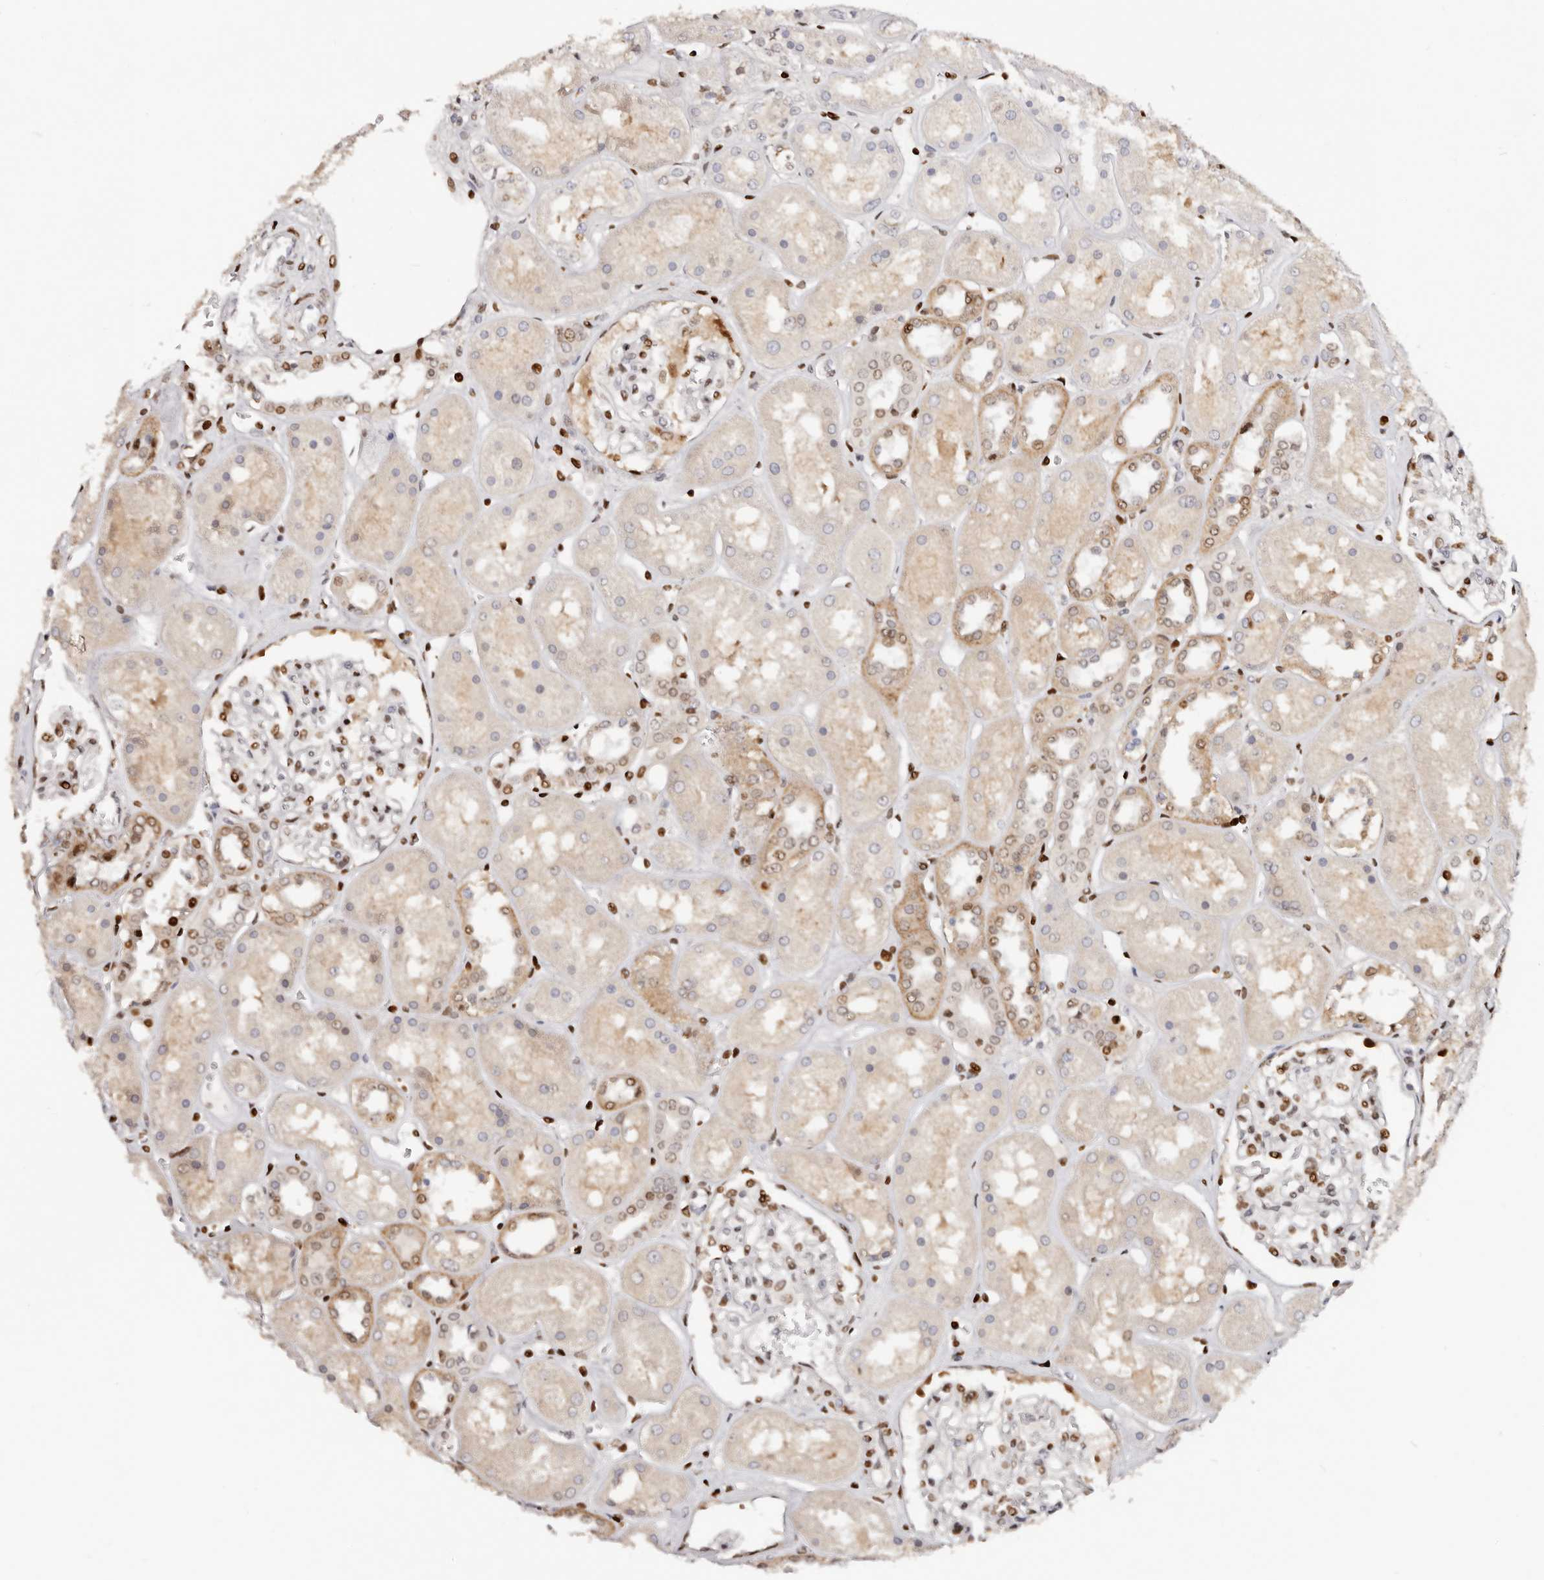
{"staining": {"intensity": "moderate", "quantity": "25%-75%", "location": "nuclear"}, "tissue": "kidney", "cell_type": "Cells in glomeruli", "image_type": "normal", "snomed": [{"axis": "morphology", "description": "Normal tissue, NOS"}, {"axis": "topography", "description": "Kidney"}], "caption": "This image shows IHC staining of unremarkable kidney, with medium moderate nuclear positivity in approximately 25%-75% of cells in glomeruli.", "gene": "IQGAP3", "patient": {"sex": "male", "age": 70}}